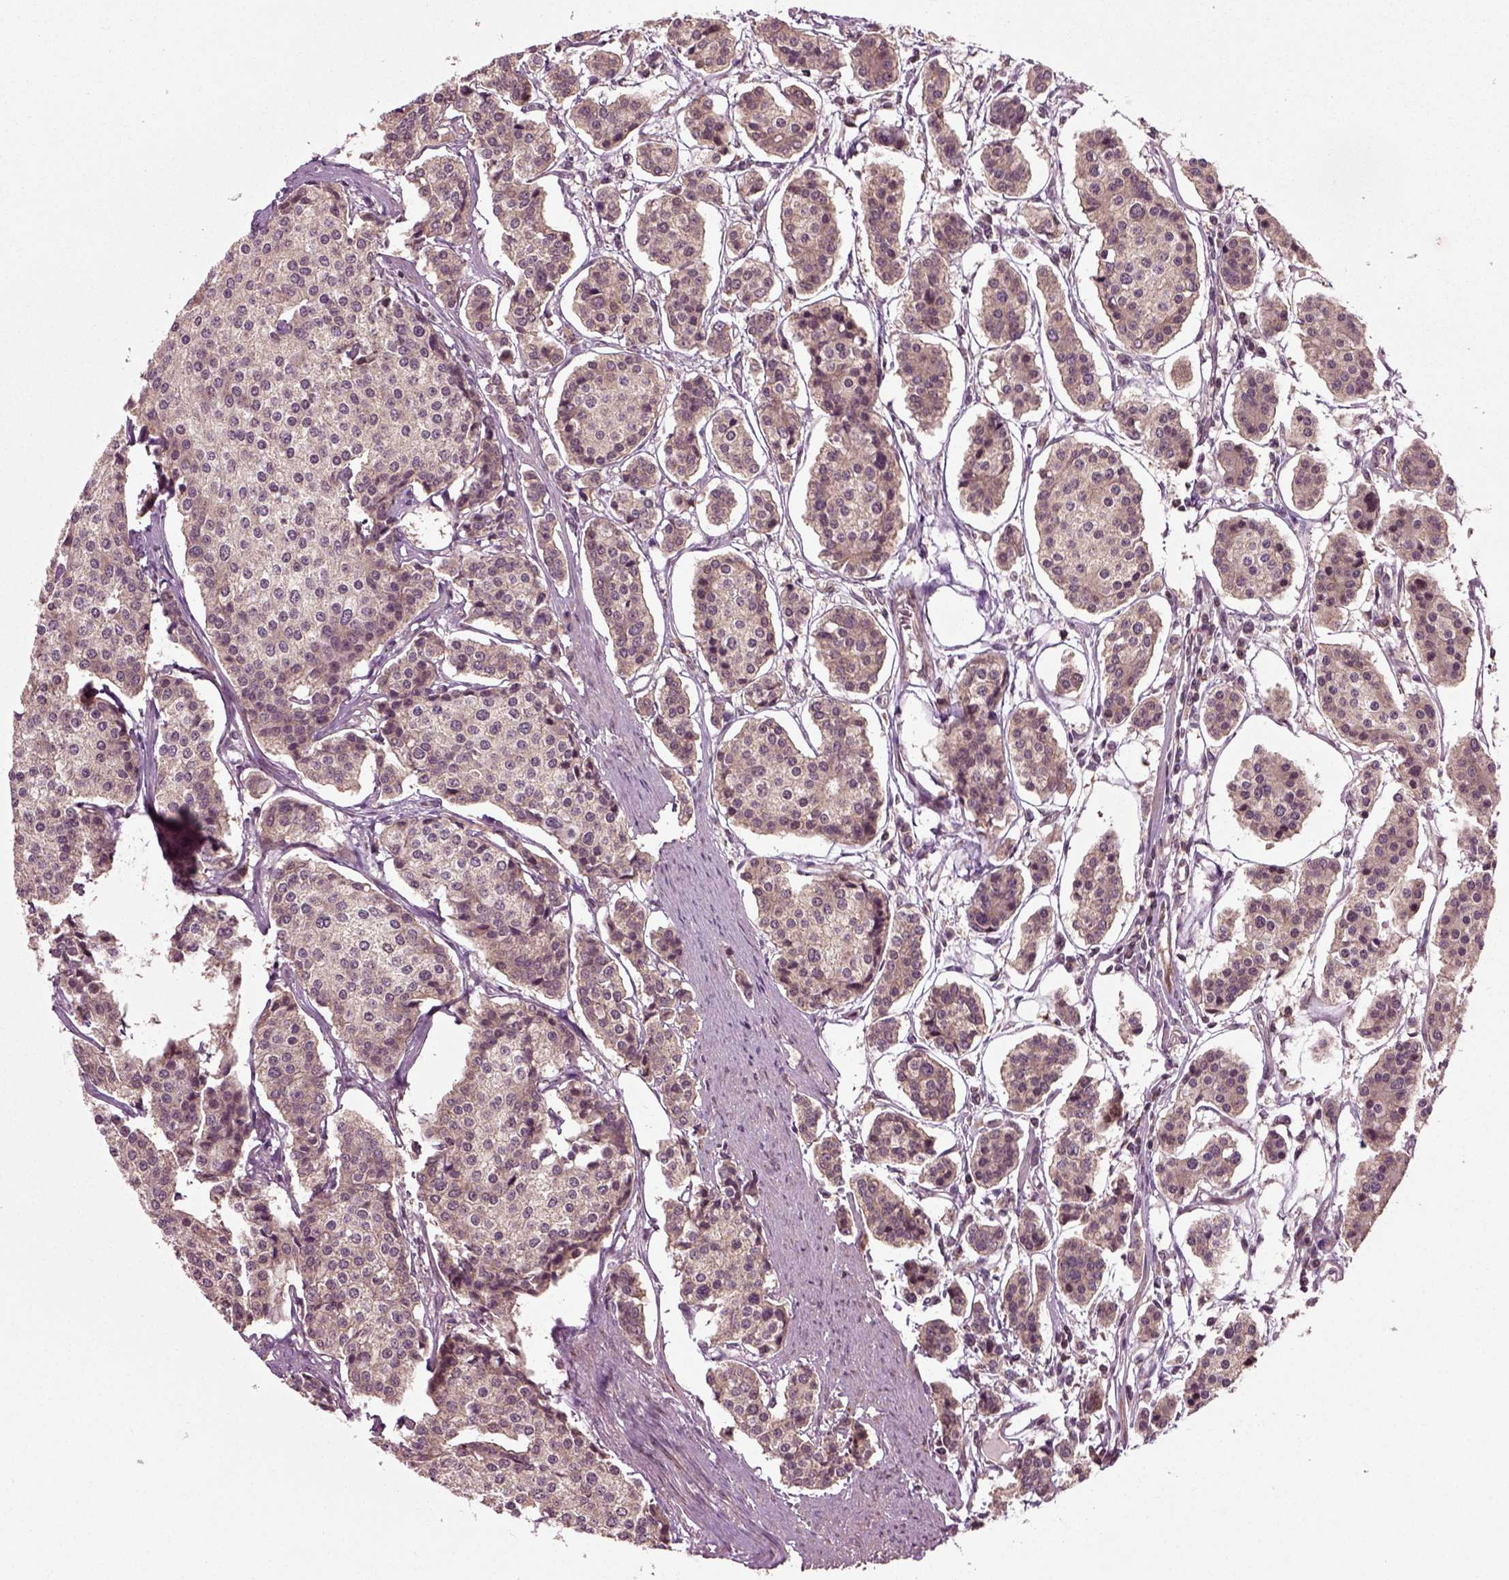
{"staining": {"intensity": "weak", "quantity": "<25%", "location": "cytoplasmic/membranous"}, "tissue": "carcinoid", "cell_type": "Tumor cells", "image_type": "cancer", "snomed": [{"axis": "morphology", "description": "Carcinoid, malignant, NOS"}, {"axis": "topography", "description": "Small intestine"}], "caption": "Immunohistochemical staining of carcinoid reveals no significant positivity in tumor cells.", "gene": "PLCD3", "patient": {"sex": "female", "age": 65}}